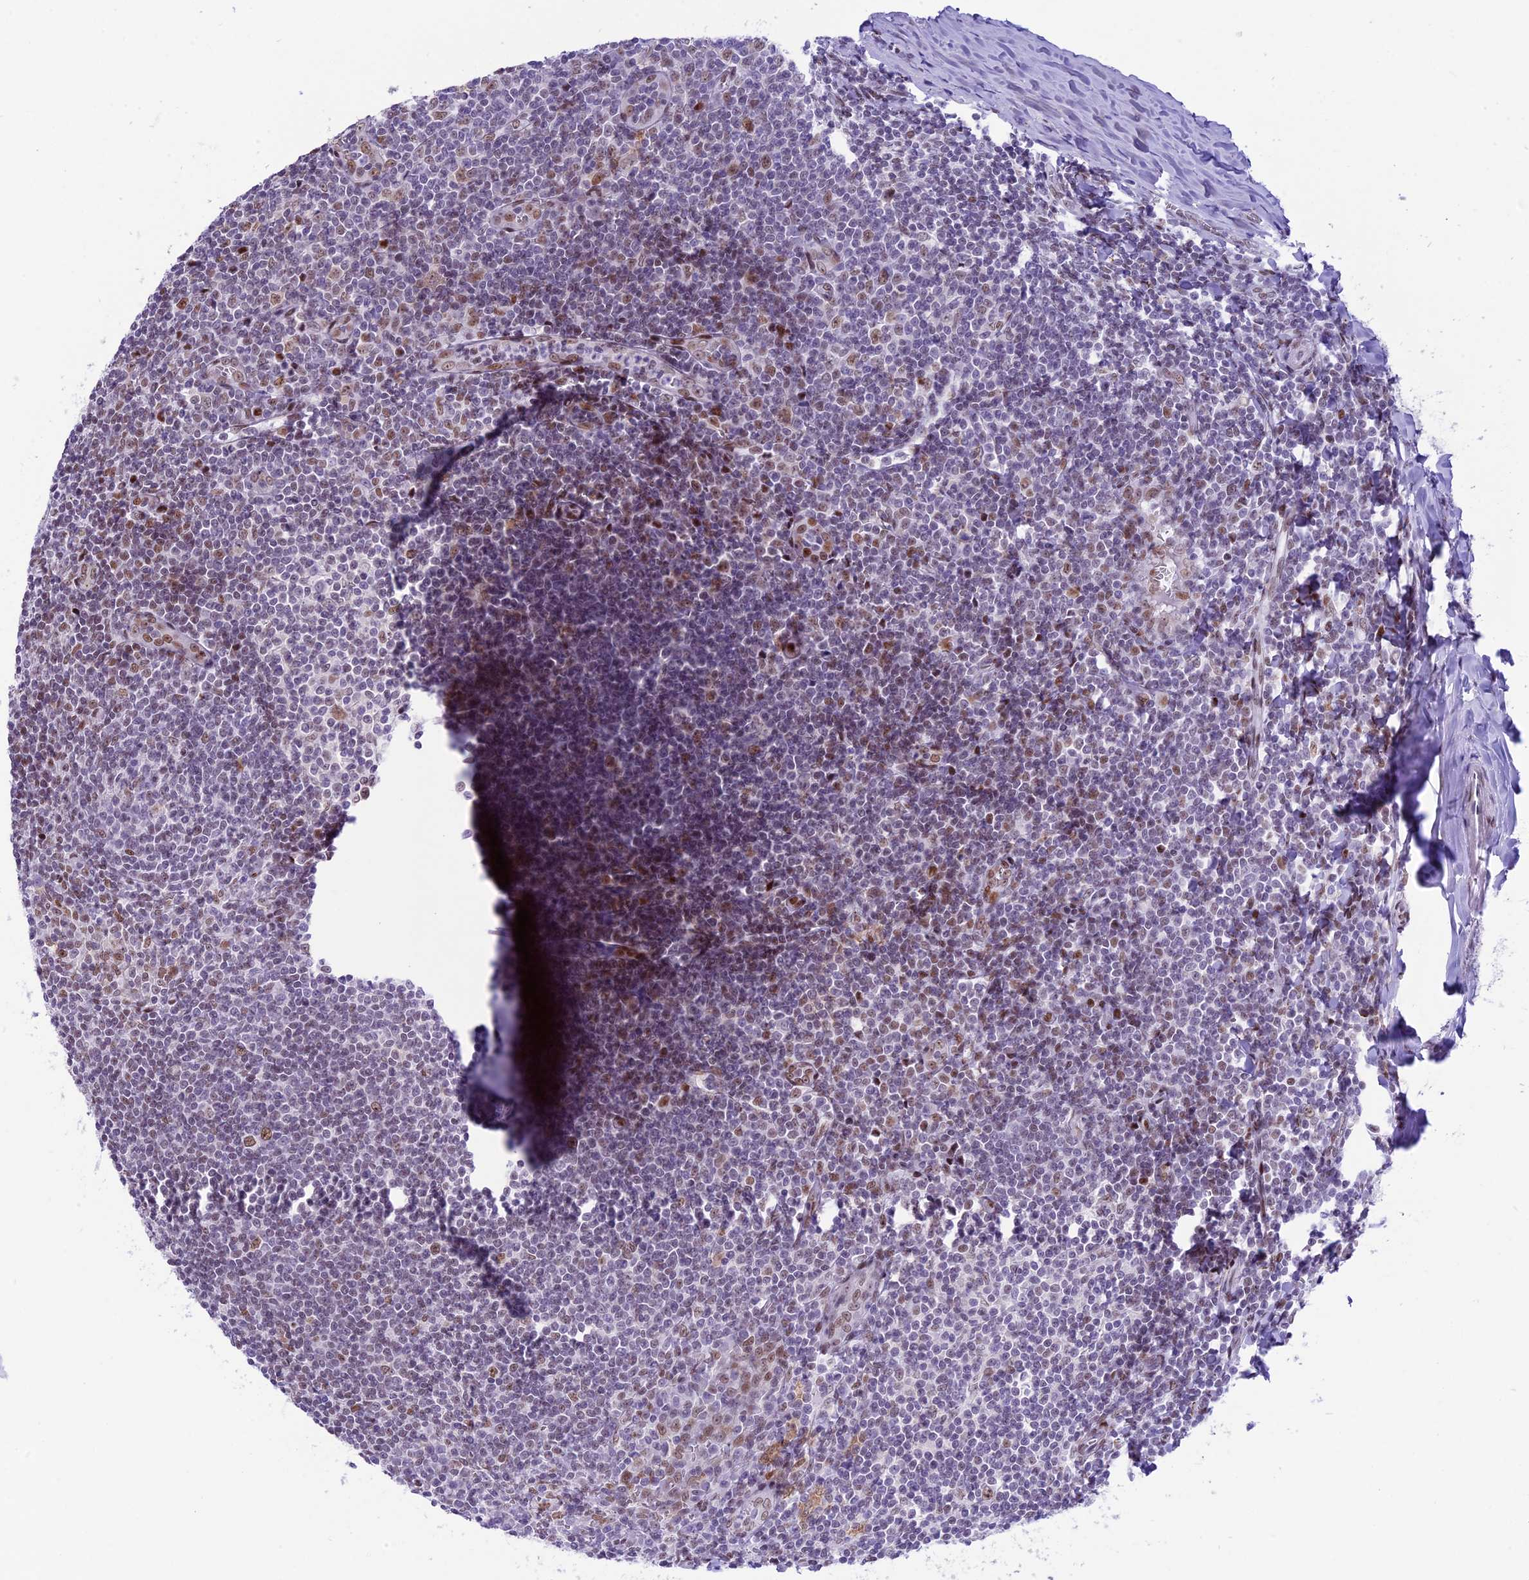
{"staining": {"intensity": "weak", "quantity": "25%-75%", "location": "nuclear"}, "tissue": "tonsil", "cell_type": "Germinal center cells", "image_type": "normal", "snomed": [{"axis": "morphology", "description": "Normal tissue, NOS"}, {"axis": "topography", "description": "Tonsil"}], "caption": "DAB (3,3'-diaminobenzidine) immunohistochemical staining of unremarkable tonsil shows weak nuclear protein expression in about 25%-75% of germinal center cells. The protein of interest is shown in brown color, while the nuclei are stained blue.", "gene": "RPS6KB1", "patient": {"sex": "male", "age": 27}}